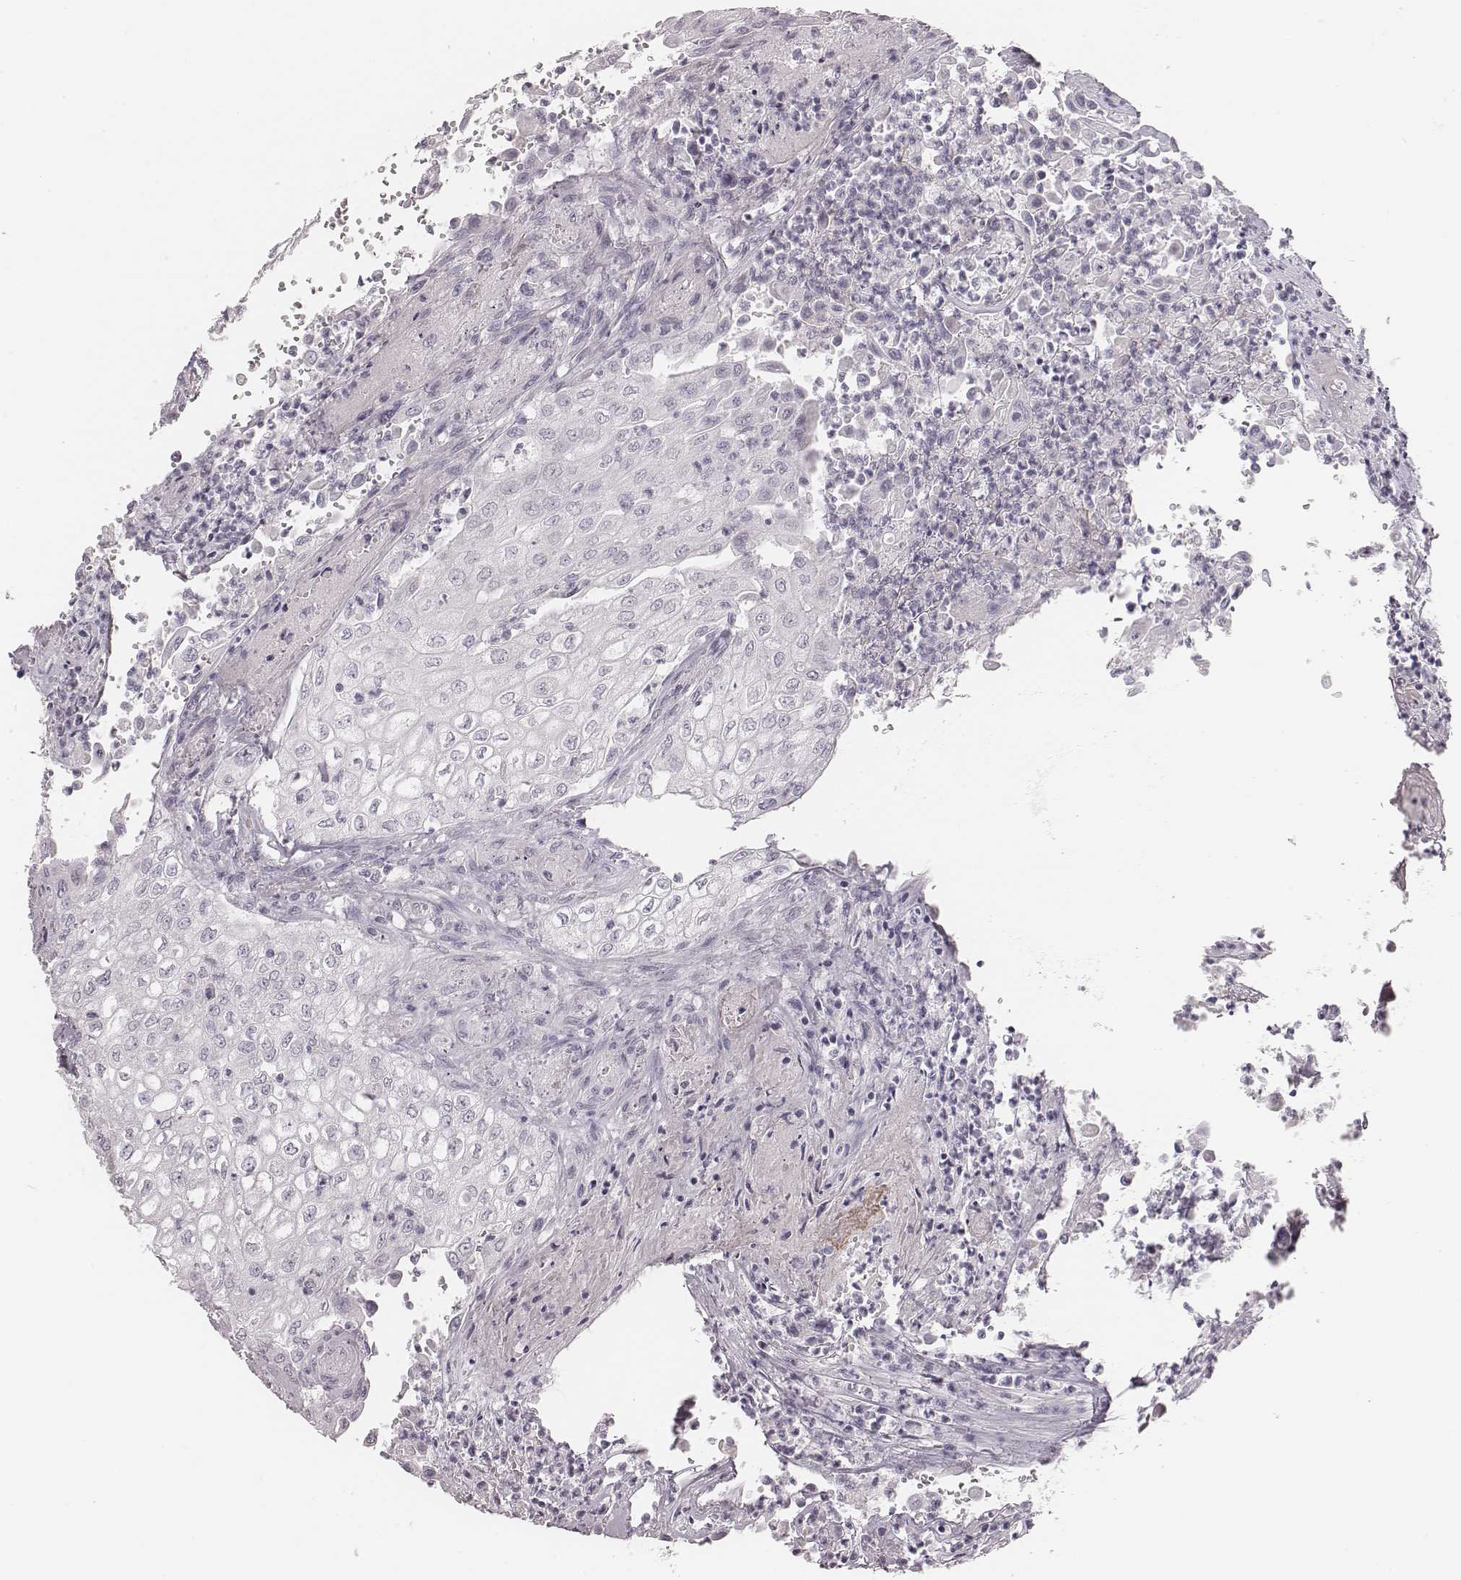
{"staining": {"intensity": "negative", "quantity": "none", "location": "none"}, "tissue": "urothelial cancer", "cell_type": "Tumor cells", "image_type": "cancer", "snomed": [{"axis": "morphology", "description": "Urothelial carcinoma, High grade"}, {"axis": "topography", "description": "Urinary bladder"}], "caption": "Immunohistochemistry image of urothelial cancer stained for a protein (brown), which demonstrates no staining in tumor cells. (Brightfield microscopy of DAB (3,3'-diaminobenzidine) immunohistochemistry at high magnification).", "gene": "S100Z", "patient": {"sex": "male", "age": 62}}